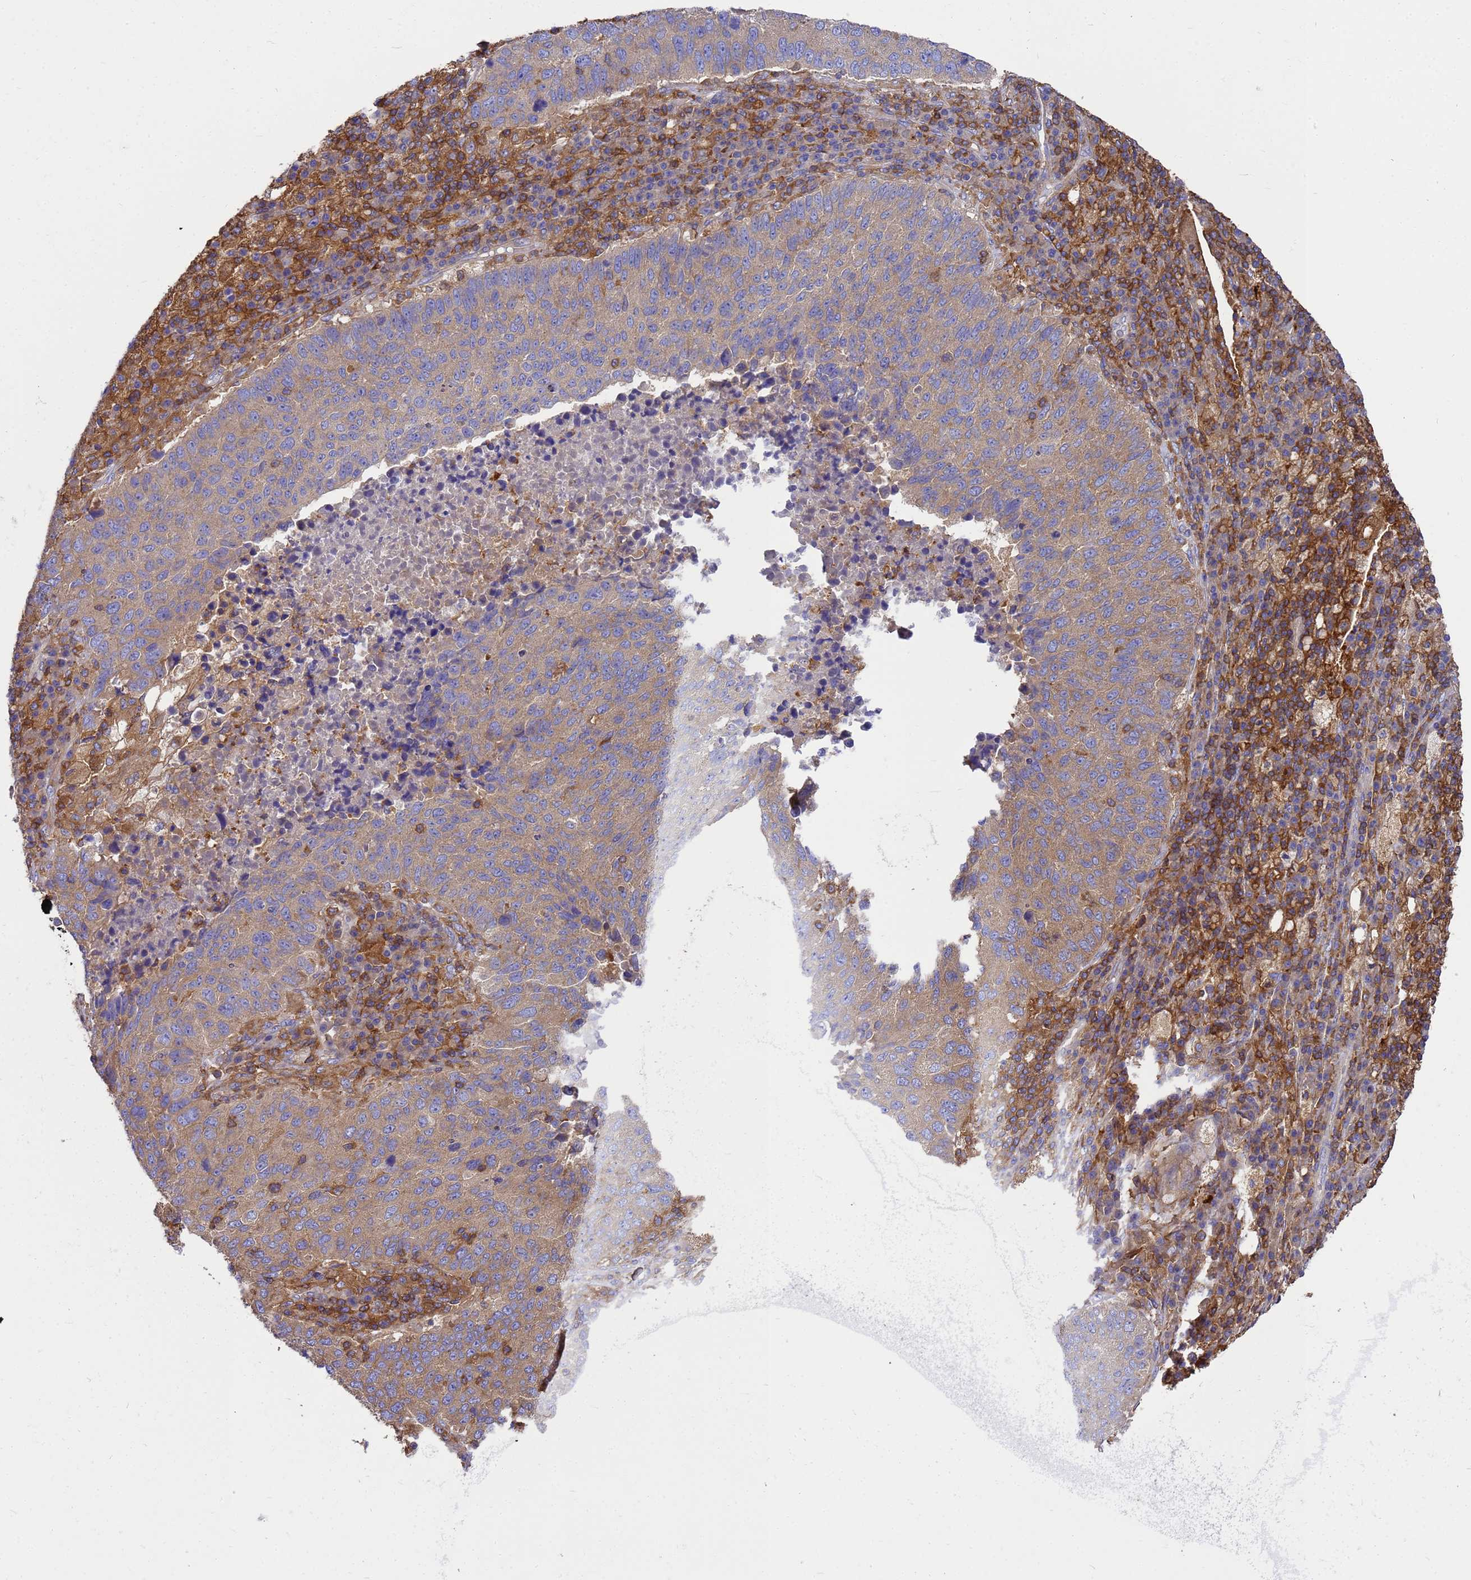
{"staining": {"intensity": "weak", "quantity": ">75%", "location": "cytoplasmic/membranous"}, "tissue": "lung cancer", "cell_type": "Tumor cells", "image_type": "cancer", "snomed": [{"axis": "morphology", "description": "Squamous cell carcinoma, NOS"}, {"axis": "topography", "description": "Lung"}], "caption": "The photomicrograph reveals immunohistochemical staining of lung cancer. There is weak cytoplasmic/membranous staining is seen in approximately >75% of tumor cells. (DAB (3,3'-diaminobenzidine) = brown stain, brightfield microscopy at high magnification).", "gene": "ZNF235", "patient": {"sex": "male", "age": 73}}